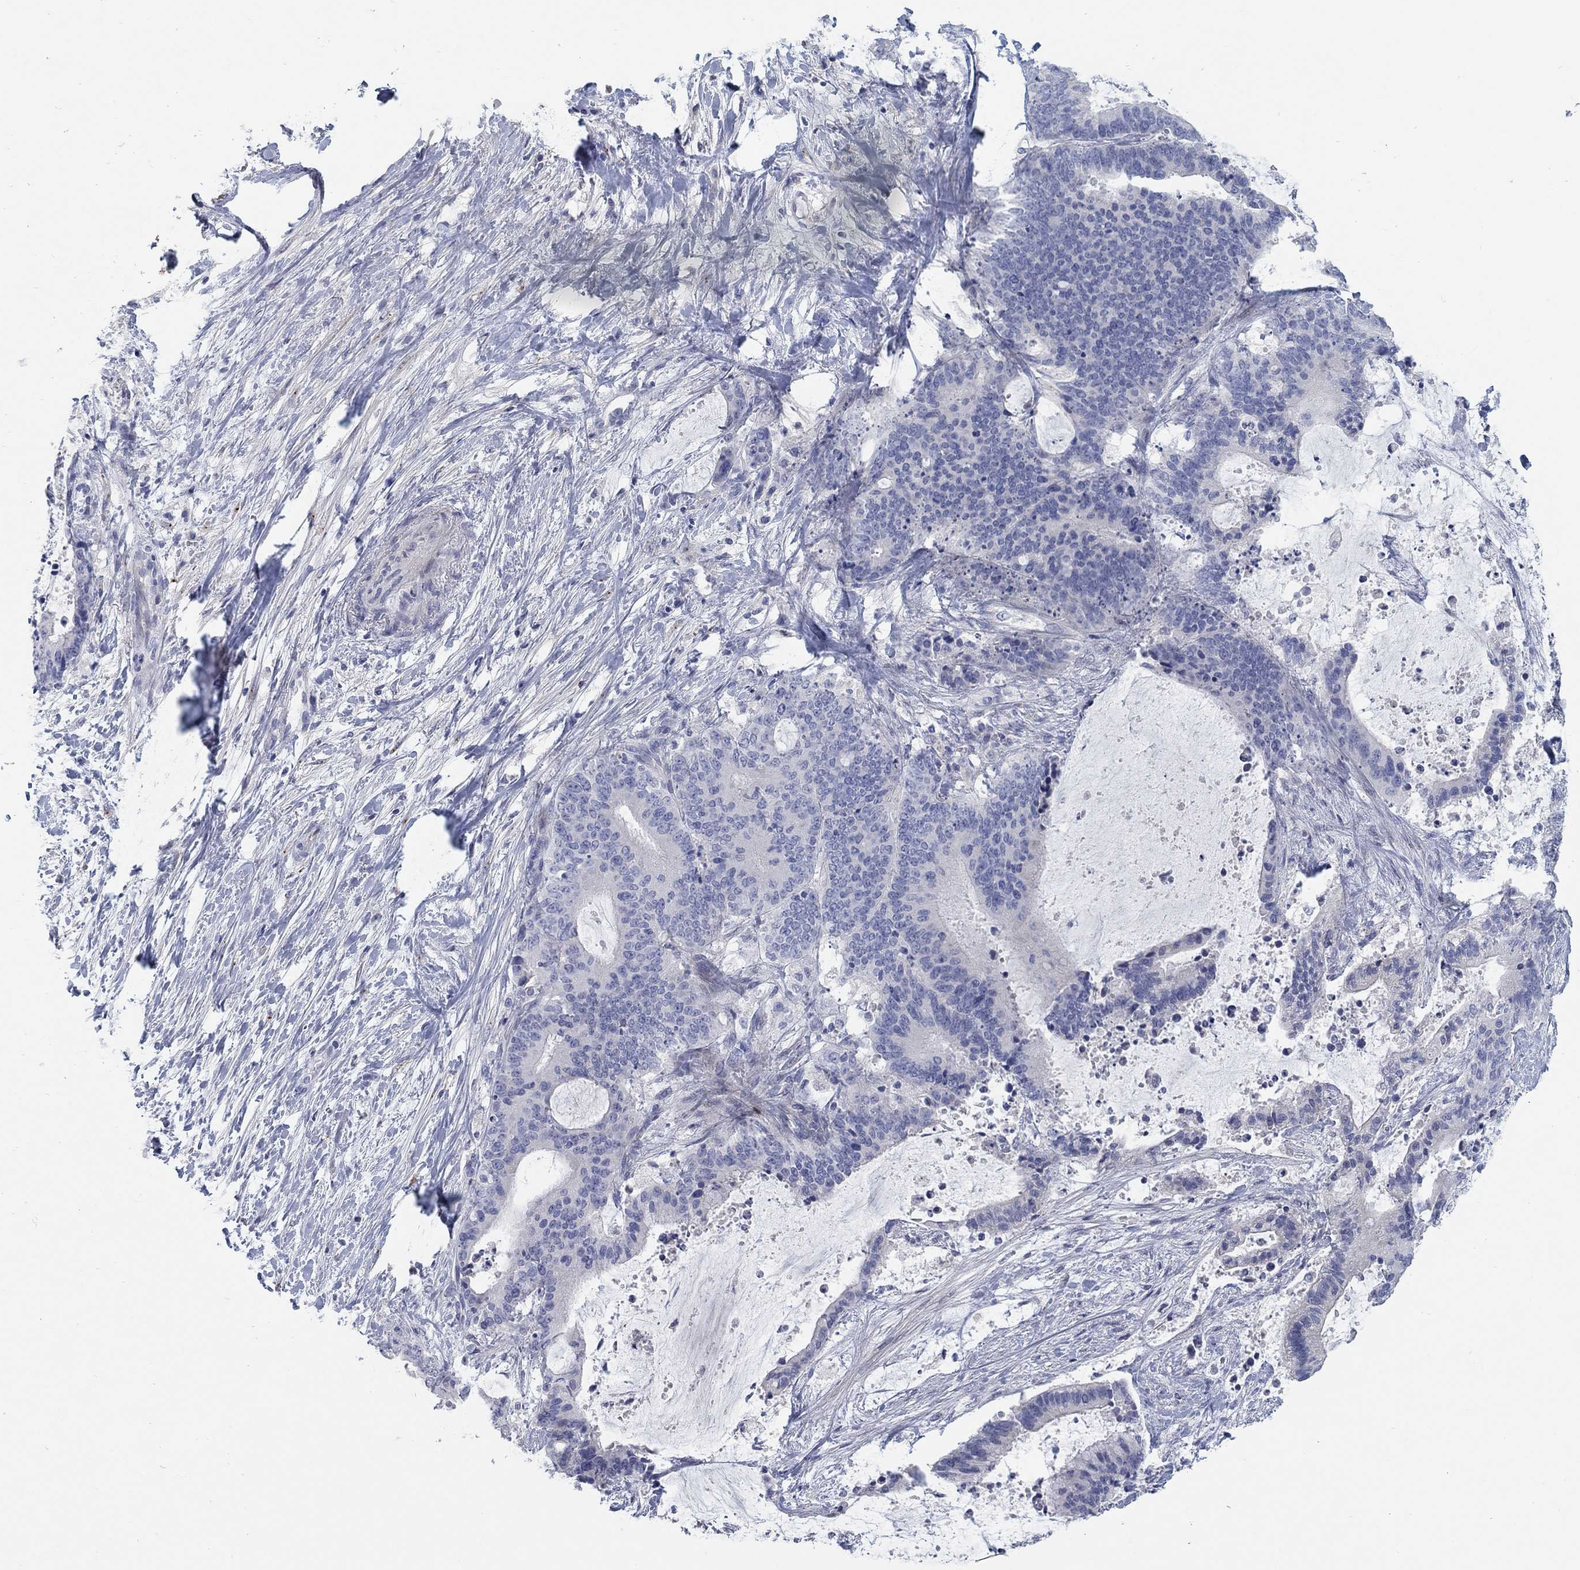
{"staining": {"intensity": "negative", "quantity": "none", "location": "none"}, "tissue": "liver cancer", "cell_type": "Tumor cells", "image_type": "cancer", "snomed": [{"axis": "morphology", "description": "Cholangiocarcinoma"}, {"axis": "topography", "description": "Liver"}], "caption": "A histopathology image of liver cholangiocarcinoma stained for a protein displays no brown staining in tumor cells.", "gene": "TMEM249", "patient": {"sex": "female", "age": 73}}